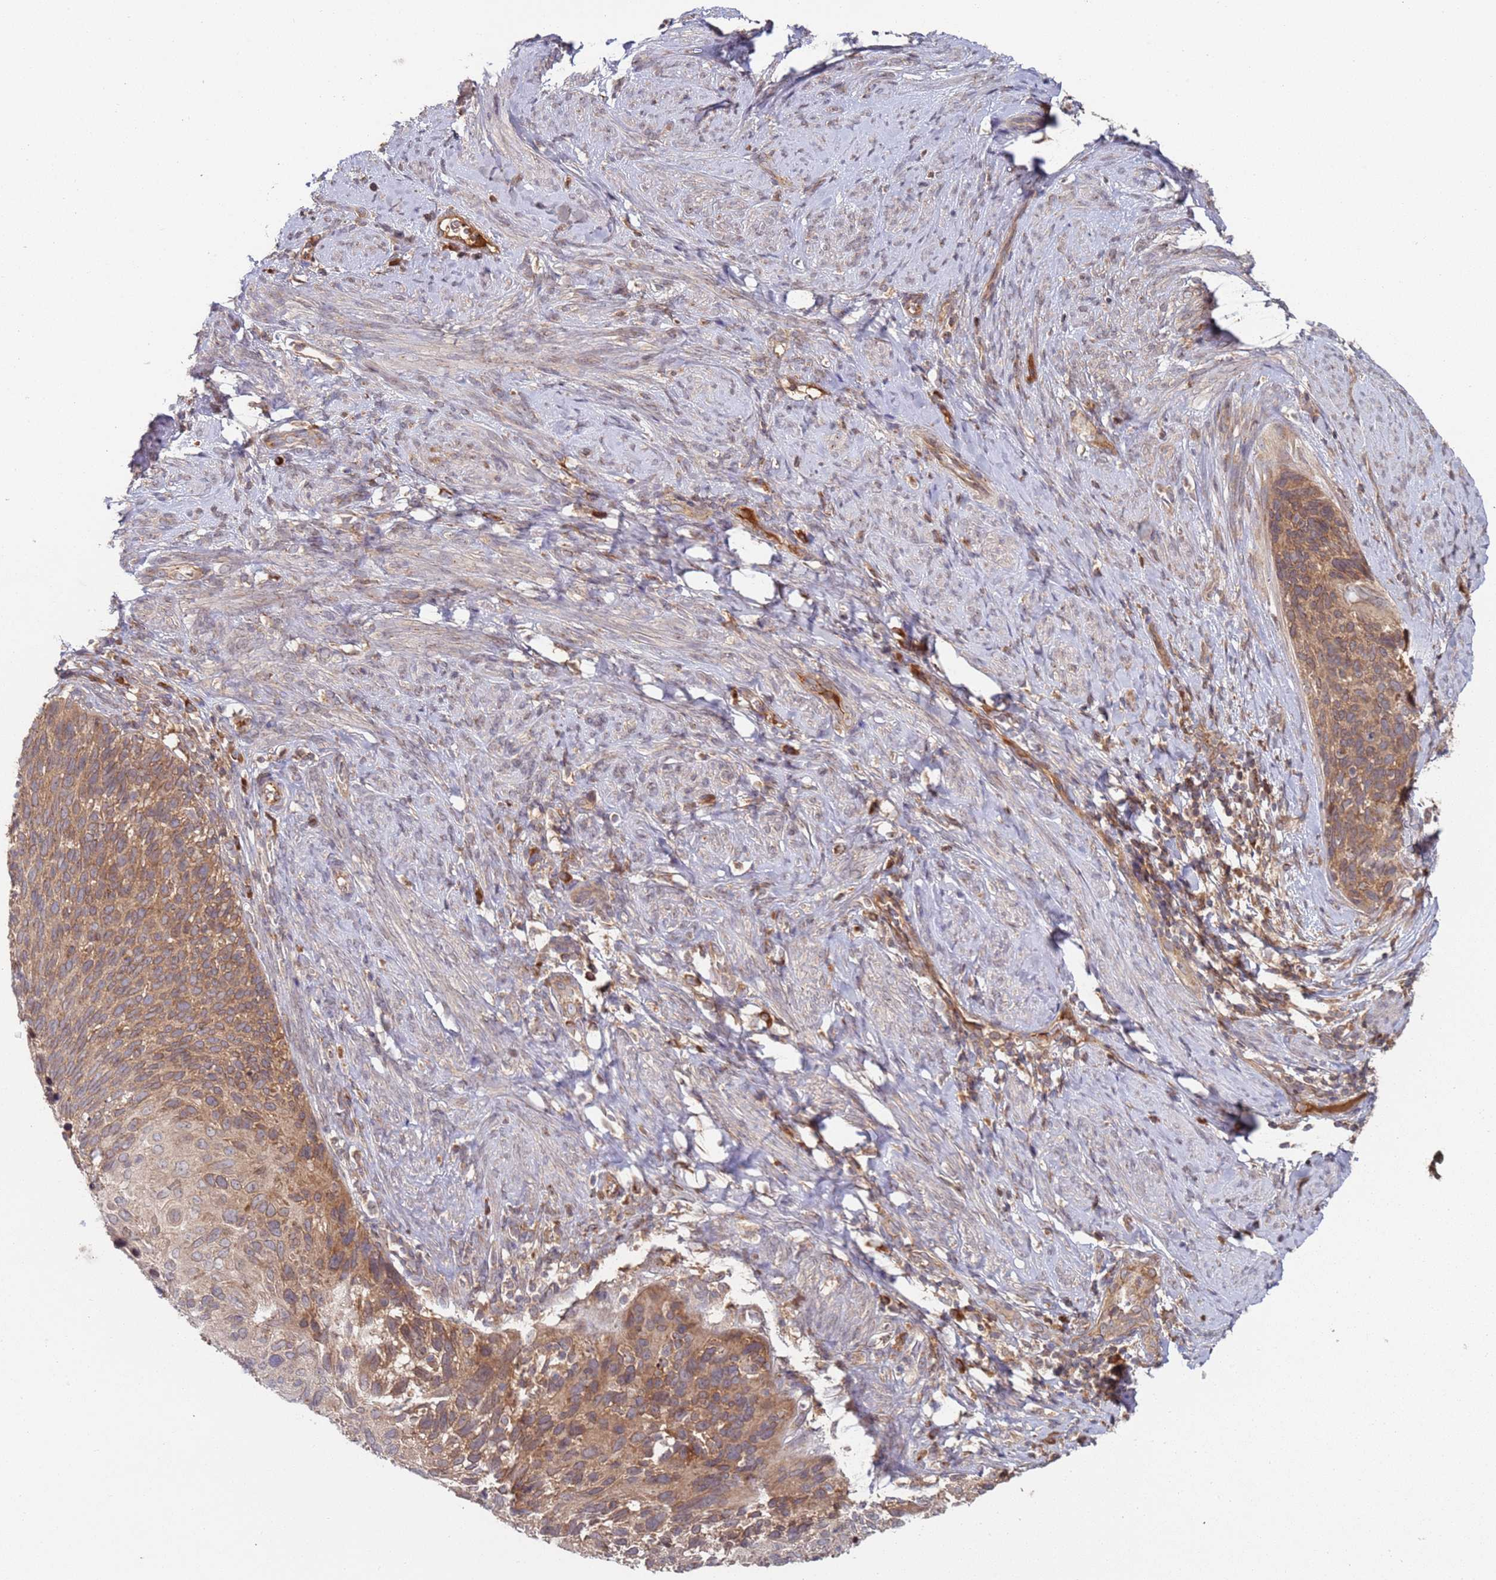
{"staining": {"intensity": "moderate", "quantity": ">75%", "location": "cytoplasmic/membranous"}, "tissue": "cervical cancer", "cell_type": "Tumor cells", "image_type": "cancer", "snomed": [{"axis": "morphology", "description": "Squamous cell carcinoma, NOS"}, {"axis": "topography", "description": "Cervix"}], "caption": "This image exhibits immunohistochemistry staining of squamous cell carcinoma (cervical), with medium moderate cytoplasmic/membranous expression in approximately >75% of tumor cells.", "gene": "OR5A2", "patient": {"sex": "female", "age": 80}}